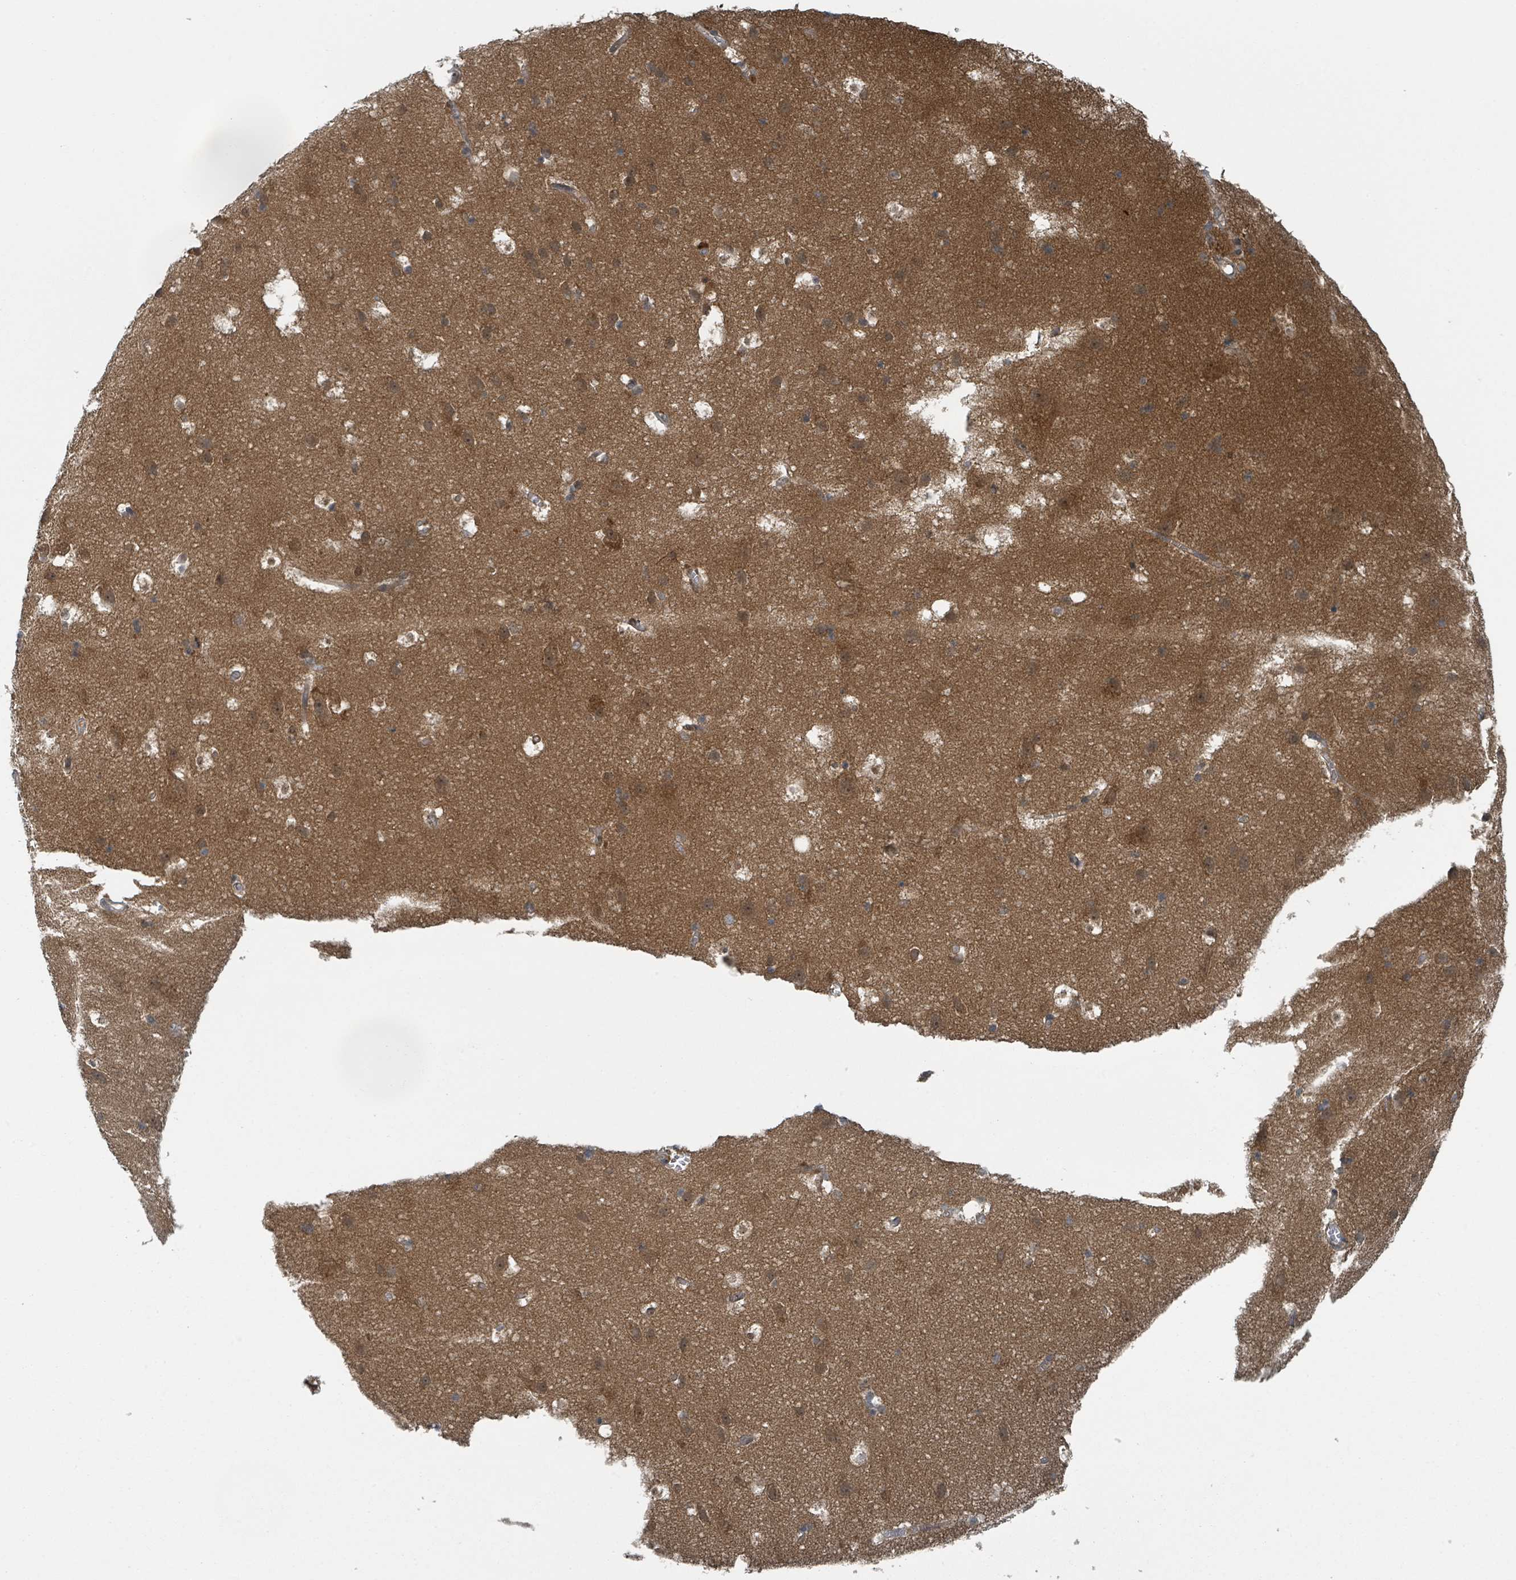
{"staining": {"intensity": "negative", "quantity": "none", "location": "none"}, "tissue": "cerebral cortex", "cell_type": "Endothelial cells", "image_type": "normal", "snomed": [{"axis": "morphology", "description": "Normal tissue, NOS"}, {"axis": "topography", "description": "Cerebral cortex"}], "caption": "Normal cerebral cortex was stained to show a protein in brown. There is no significant expression in endothelial cells.", "gene": "GOLGA7B", "patient": {"sex": "male", "age": 54}}